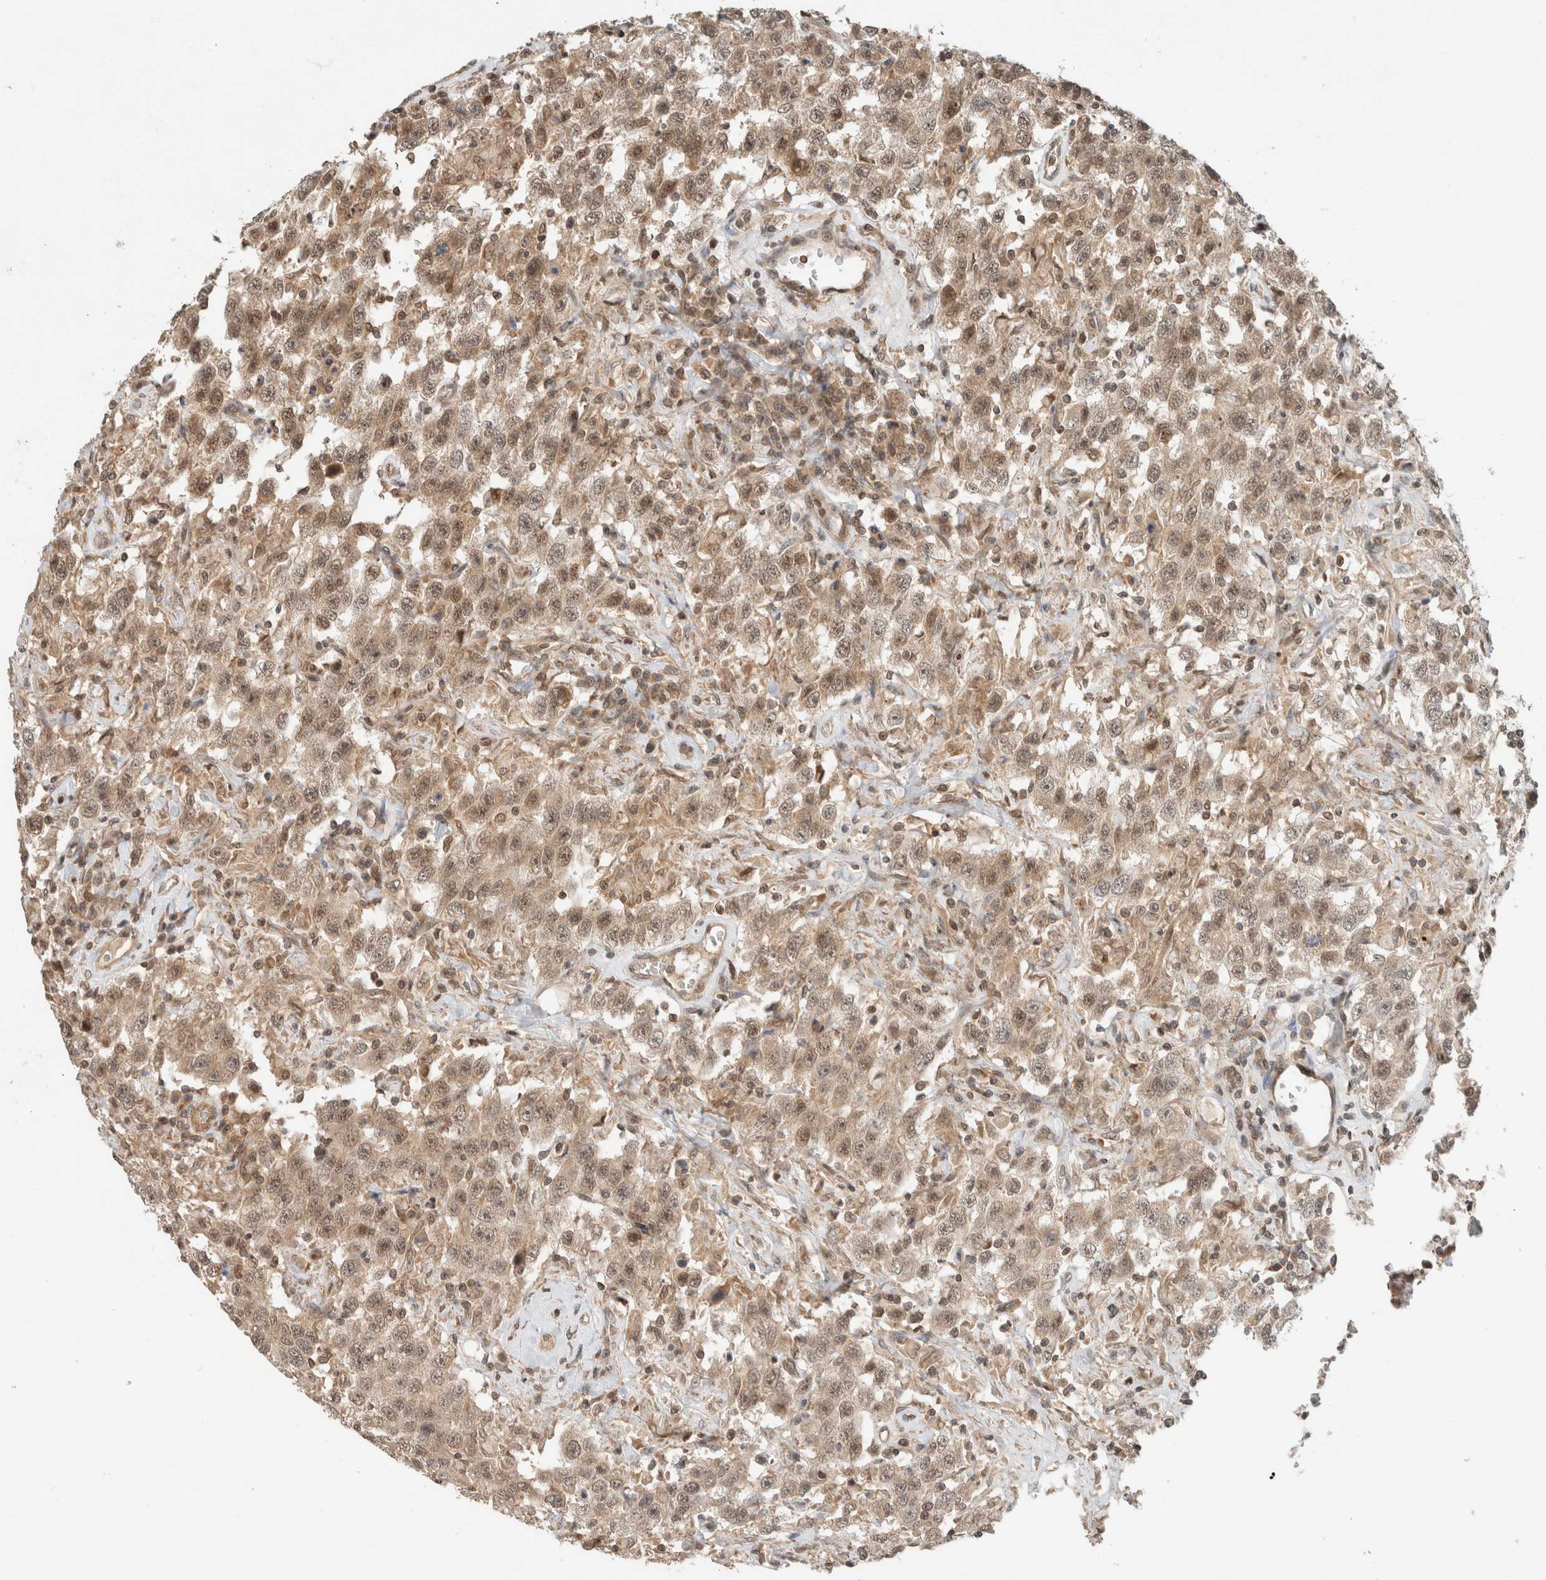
{"staining": {"intensity": "weak", "quantity": ">75%", "location": "cytoplasmic/membranous,nuclear"}, "tissue": "testis cancer", "cell_type": "Tumor cells", "image_type": "cancer", "snomed": [{"axis": "morphology", "description": "Seminoma, NOS"}, {"axis": "topography", "description": "Testis"}], "caption": "Testis cancer stained for a protein displays weak cytoplasmic/membranous and nuclear positivity in tumor cells. Nuclei are stained in blue.", "gene": "CAAP1", "patient": {"sex": "male", "age": 41}}